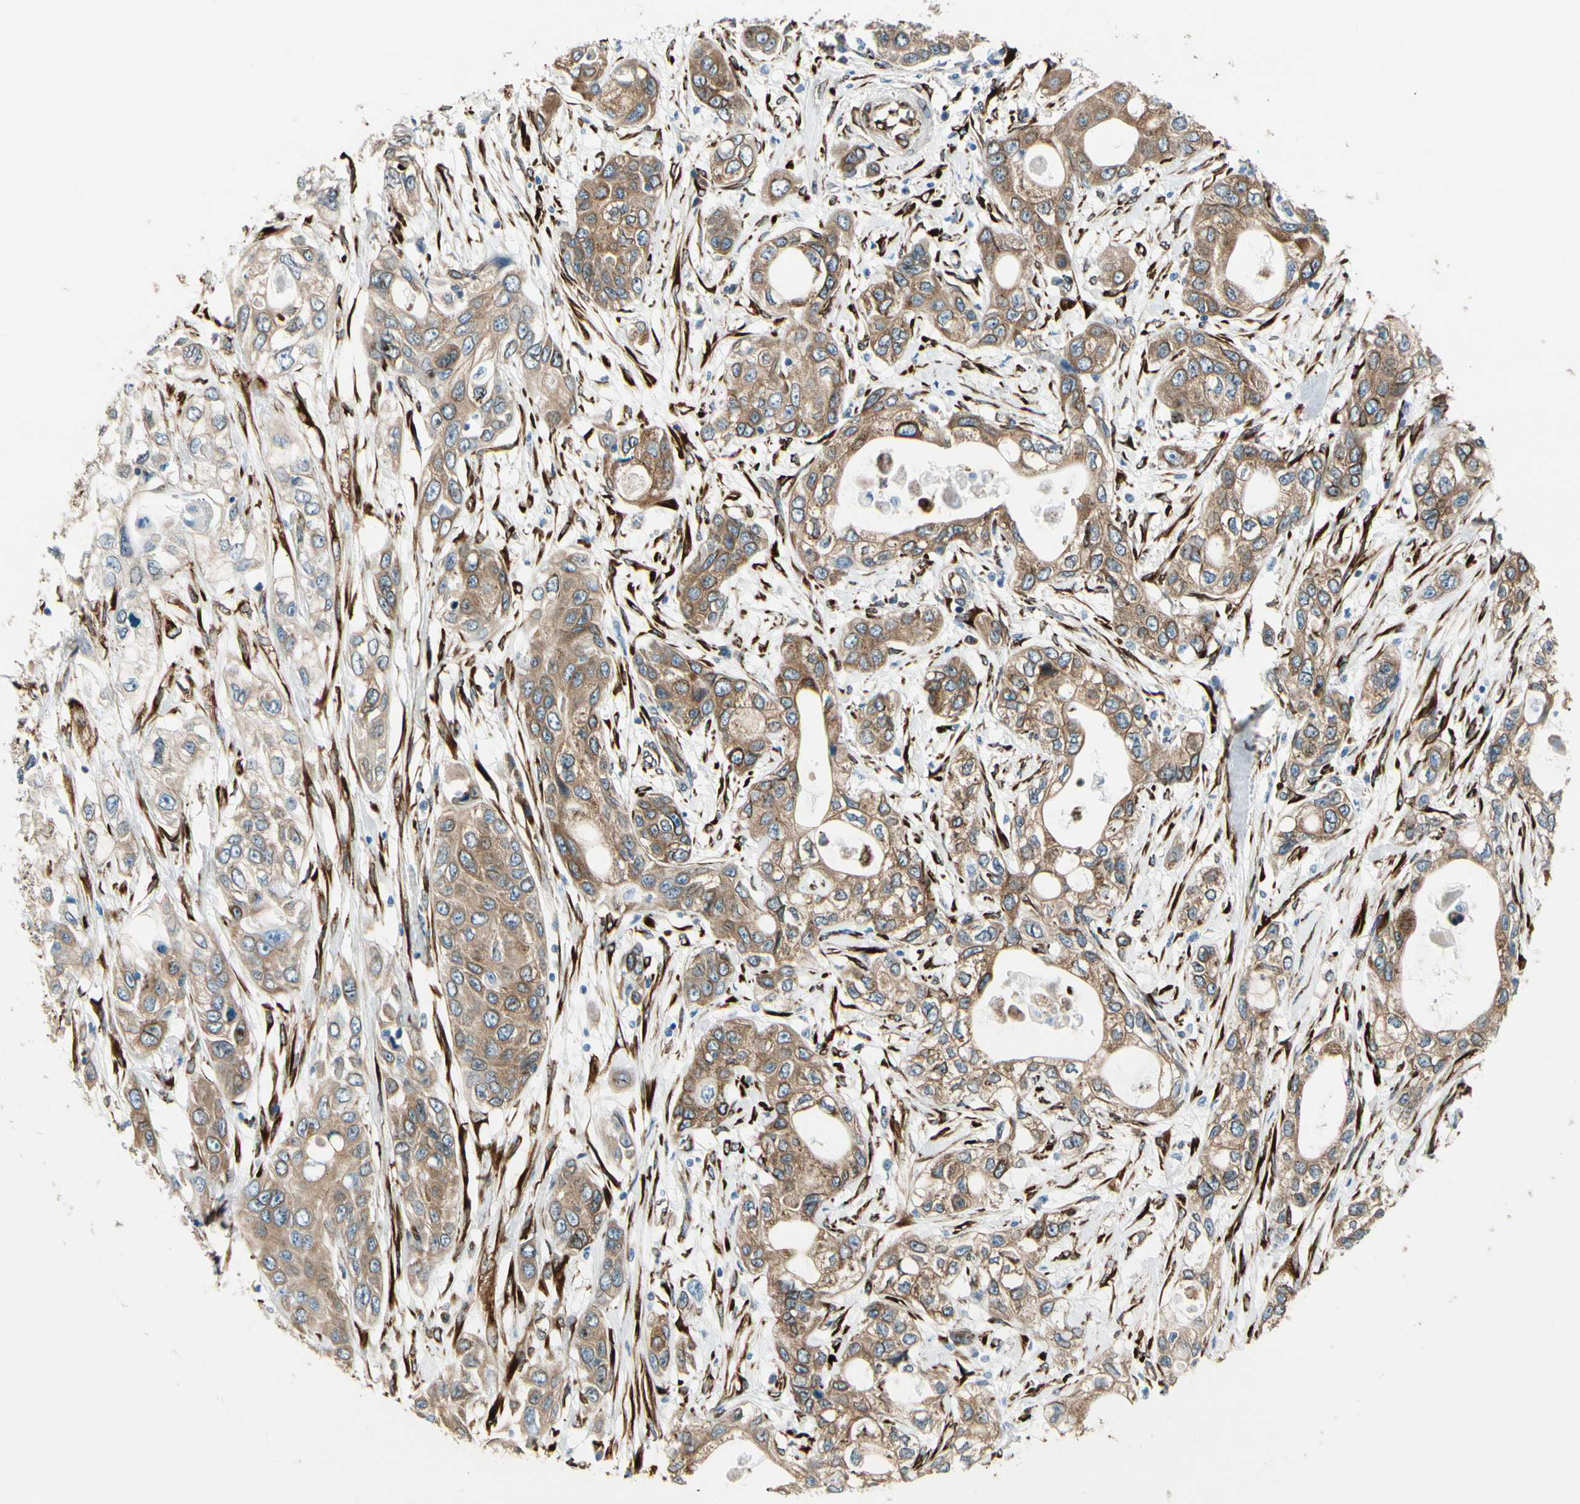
{"staining": {"intensity": "moderate", "quantity": ">75%", "location": "cytoplasmic/membranous"}, "tissue": "pancreatic cancer", "cell_type": "Tumor cells", "image_type": "cancer", "snomed": [{"axis": "morphology", "description": "Adenocarcinoma, NOS"}, {"axis": "topography", "description": "Pancreas"}], "caption": "DAB immunohistochemical staining of pancreatic cancer (adenocarcinoma) shows moderate cytoplasmic/membranous protein expression in about >75% of tumor cells.", "gene": "FKBP7", "patient": {"sex": "female", "age": 70}}